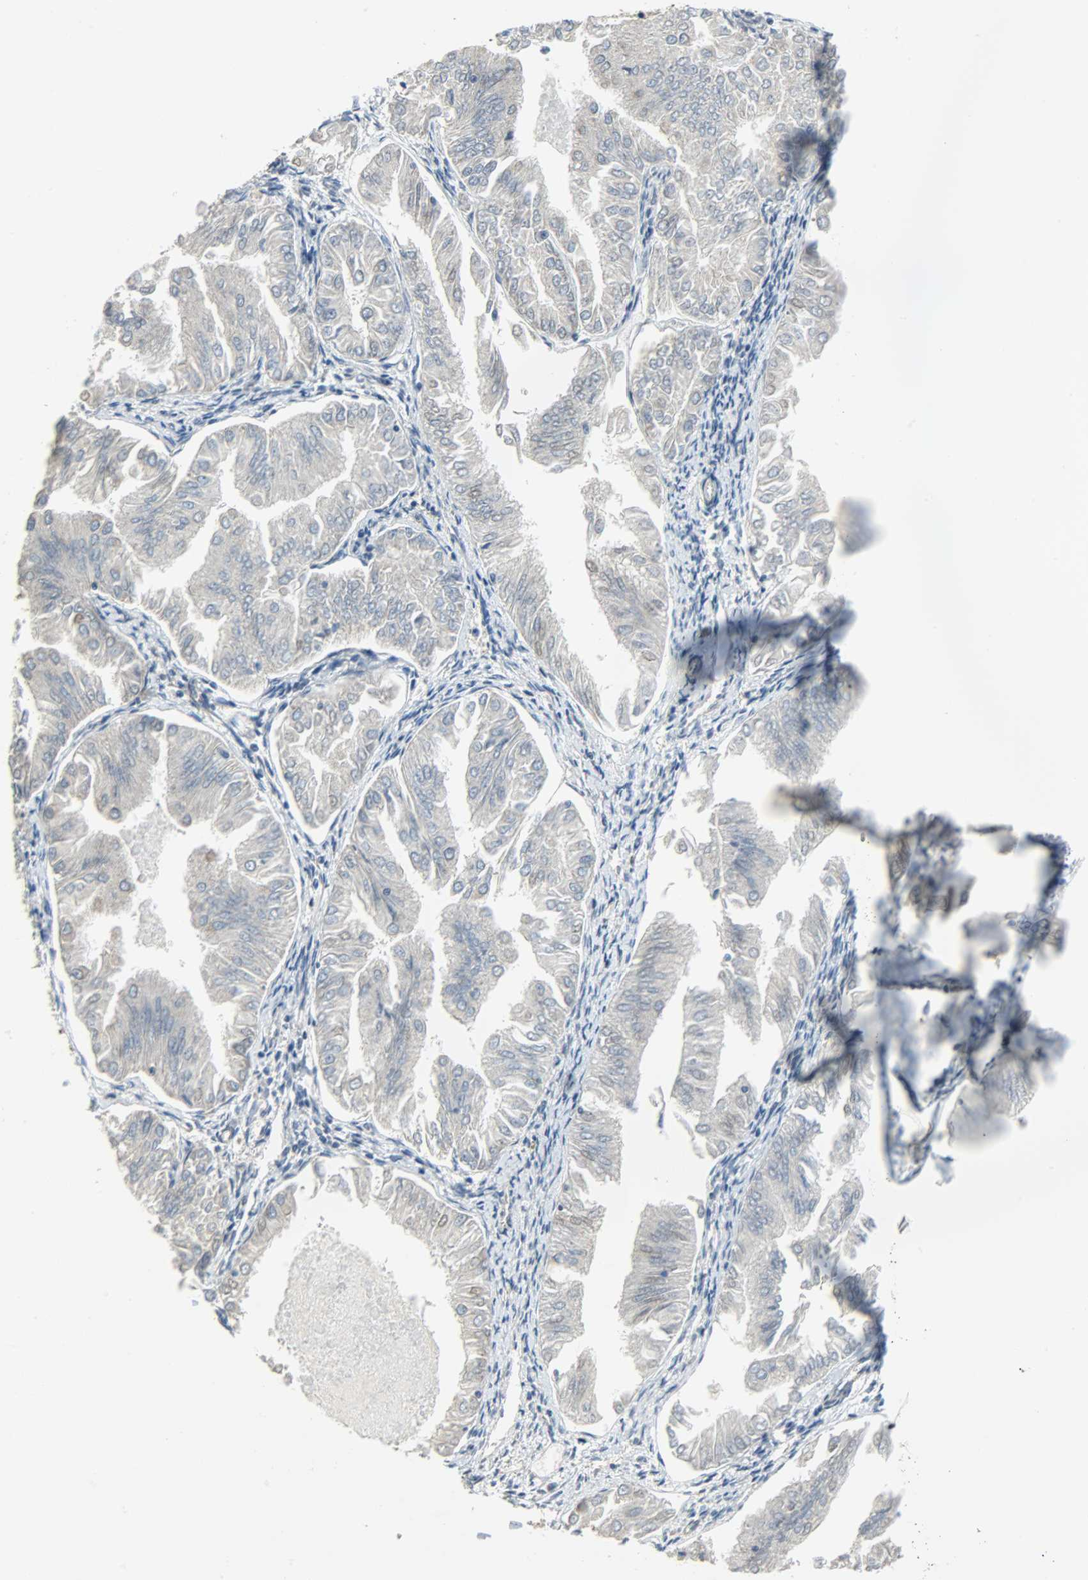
{"staining": {"intensity": "moderate", "quantity": ">75%", "location": "cytoplasmic/membranous"}, "tissue": "endometrial cancer", "cell_type": "Tumor cells", "image_type": "cancer", "snomed": [{"axis": "morphology", "description": "Adenocarcinoma, NOS"}, {"axis": "topography", "description": "Endometrium"}], "caption": "Tumor cells exhibit moderate cytoplasmic/membranous positivity in about >75% of cells in endometrial cancer. (Brightfield microscopy of DAB IHC at high magnification).", "gene": "C1orf198", "patient": {"sex": "female", "age": 53}}